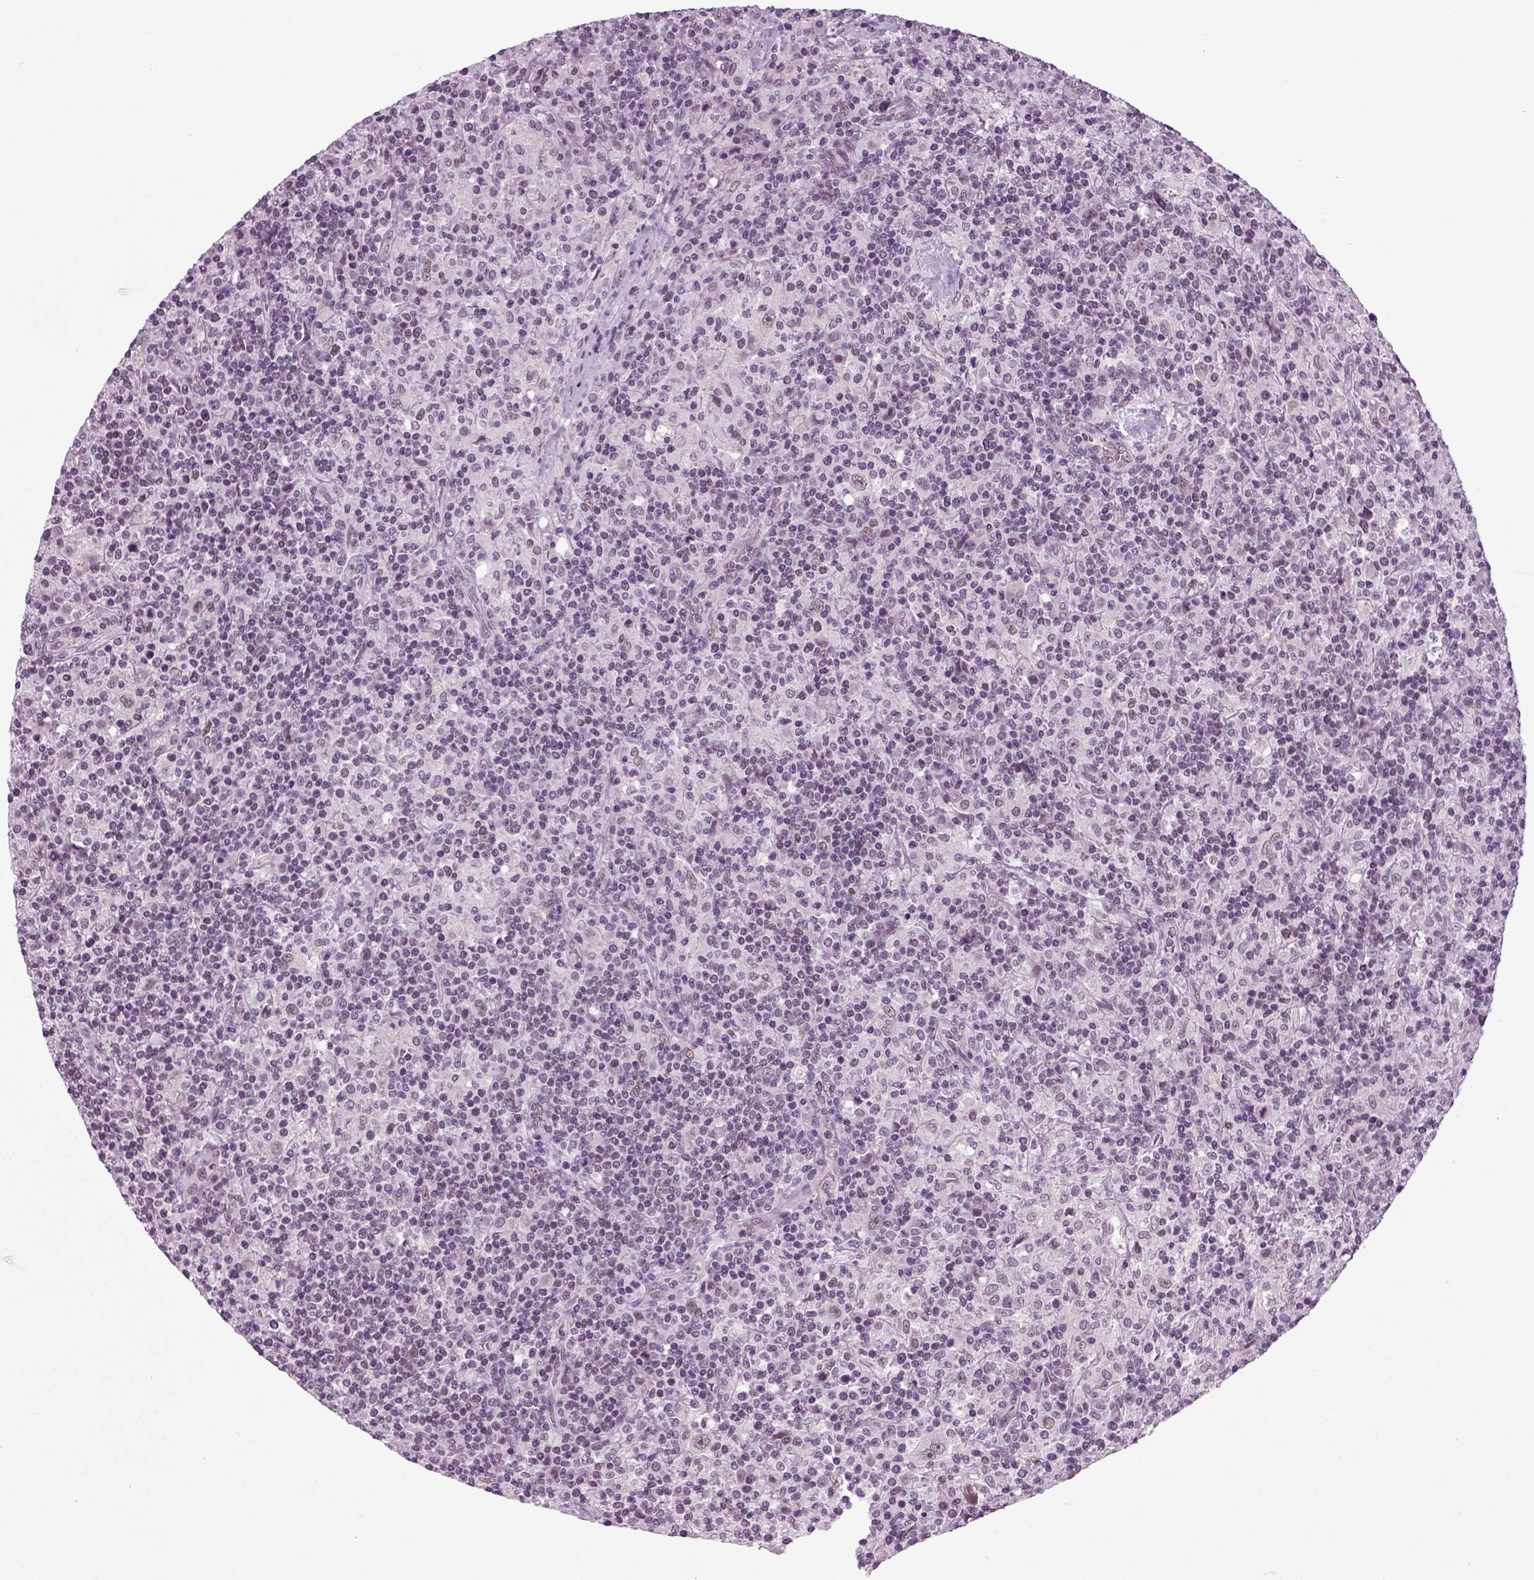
{"staining": {"intensity": "negative", "quantity": "none", "location": "none"}, "tissue": "lymphoma", "cell_type": "Tumor cells", "image_type": "cancer", "snomed": [{"axis": "morphology", "description": "Hodgkin's disease, NOS"}, {"axis": "topography", "description": "Lymph node"}], "caption": "This is an IHC photomicrograph of lymphoma. There is no staining in tumor cells.", "gene": "RCOR3", "patient": {"sex": "male", "age": 70}}